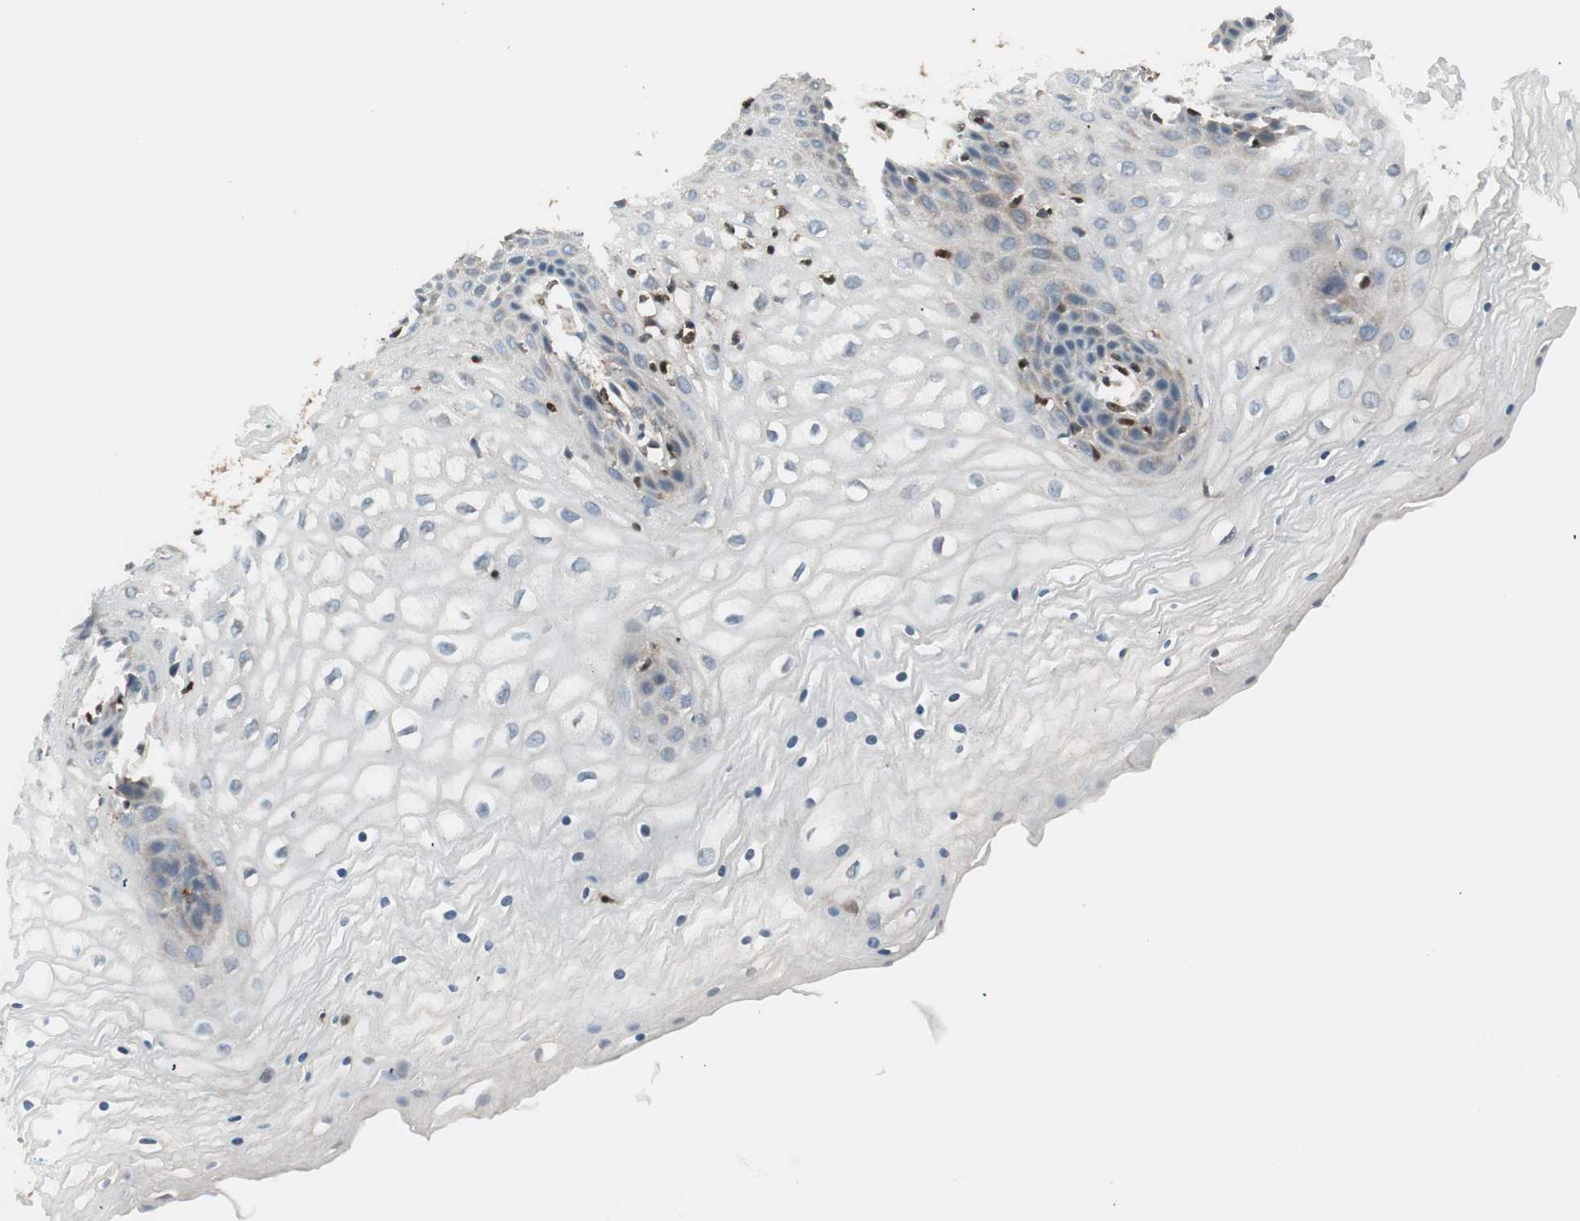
{"staining": {"intensity": "weak", "quantity": "<25%", "location": "cytoplasmic/membranous"}, "tissue": "vagina", "cell_type": "Squamous epithelial cells", "image_type": "normal", "snomed": [{"axis": "morphology", "description": "Normal tissue, NOS"}, {"axis": "topography", "description": "Vagina"}], "caption": "This is a histopathology image of immunohistochemistry (IHC) staining of normal vagina, which shows no staining in squamous epithelial cells.", "gene": "BIN1", "patient": {"sex": "female", "age": 34}}